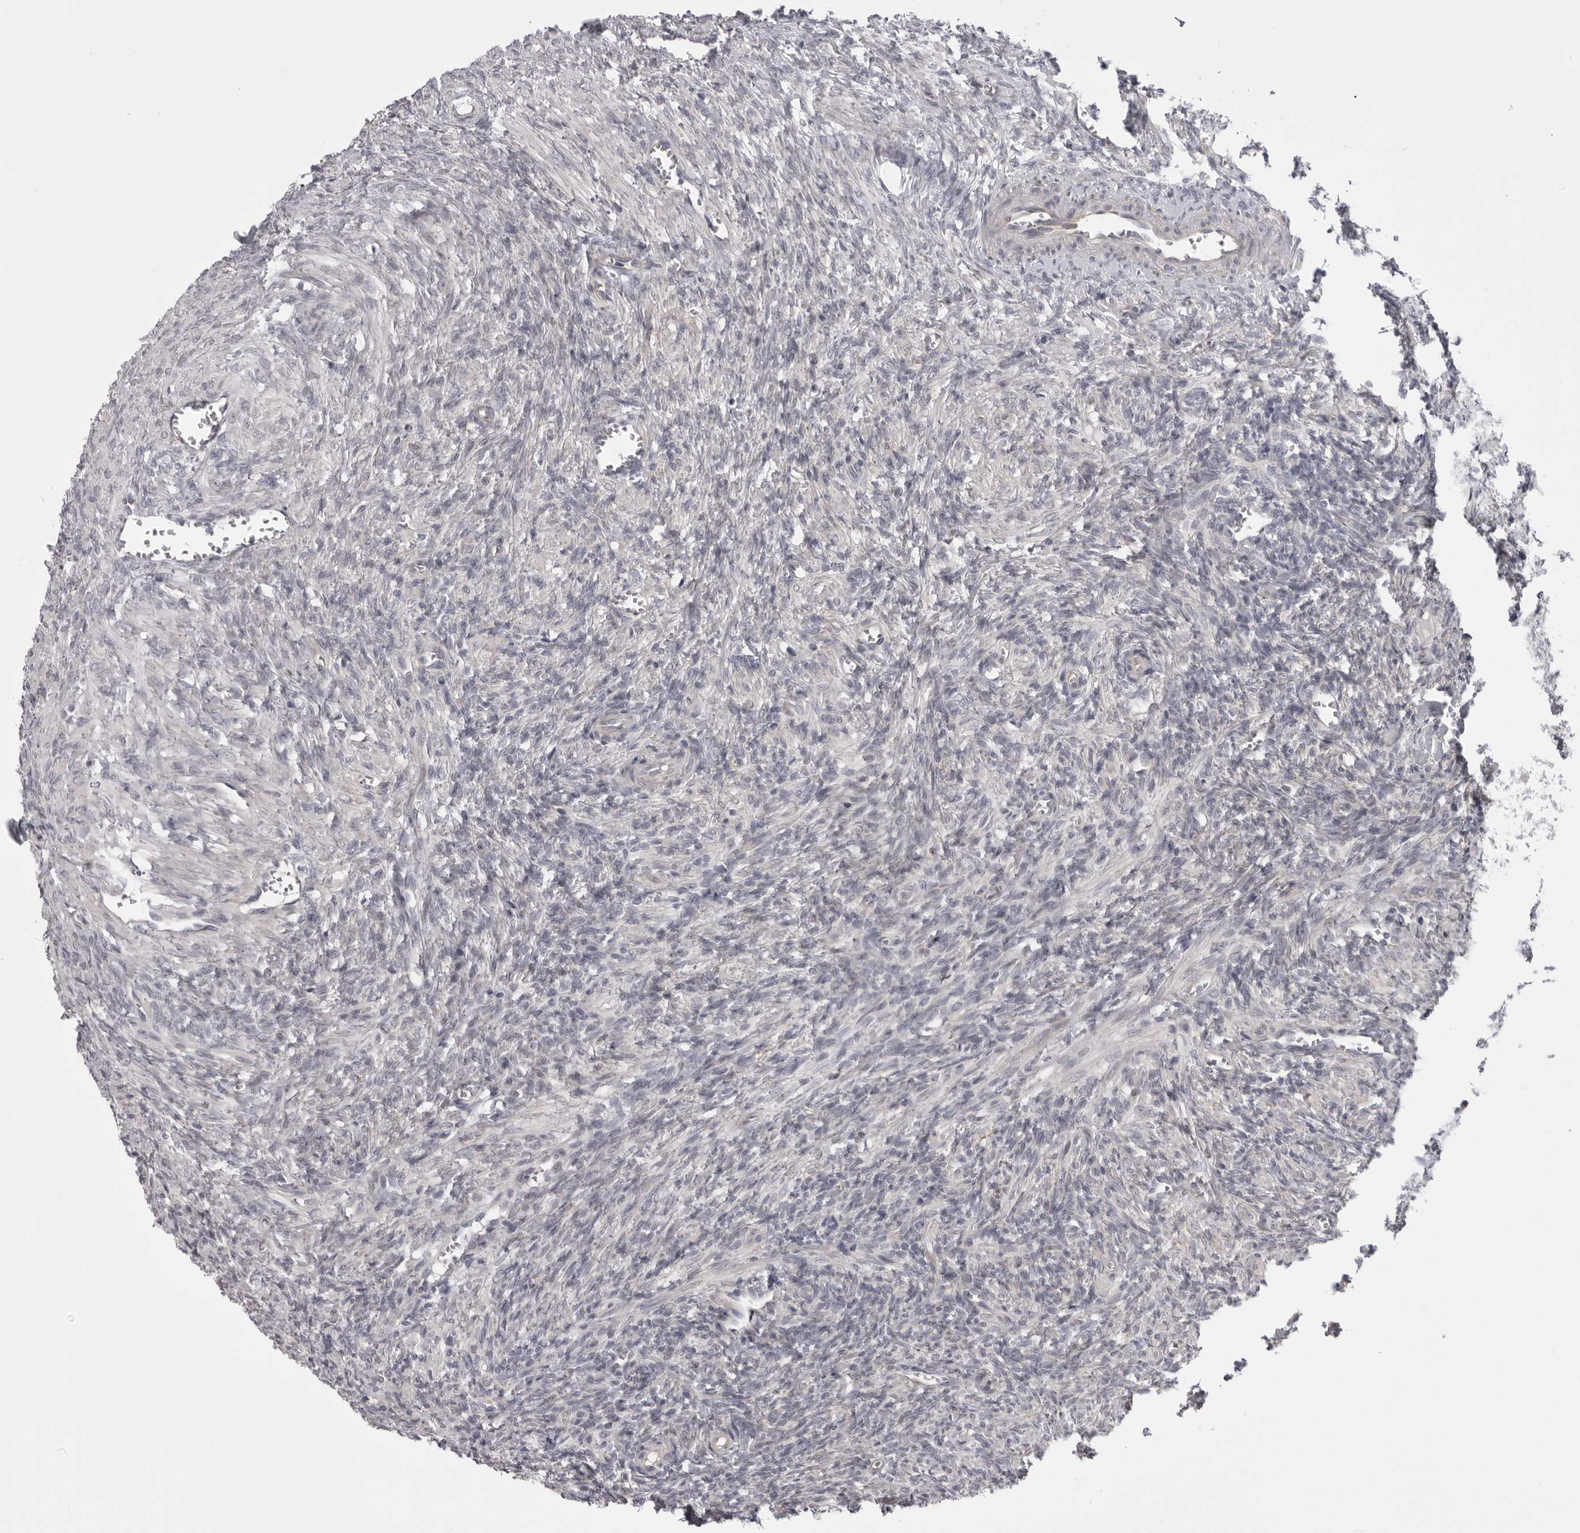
{"staining": {"intensity": "negative", "quantity": "none", "location": "none"}, "tissue": "ovary", "cell_type": "Ovarian stroma cells", "image_type": "normal", "snomed": [{"axis": "morphology", "description": "Normal tissue, NOS"}, {"axis": "topography", "description": "Ovary"}], "caption": "The histopathology image displays no staining of ovarian stroma cells in unremarkable ovary. (DAB IHC visualized using brightfield microscopy, high magnification).", "gene": "EPHA10", "patient": {"sex": "female", "age": 27}}